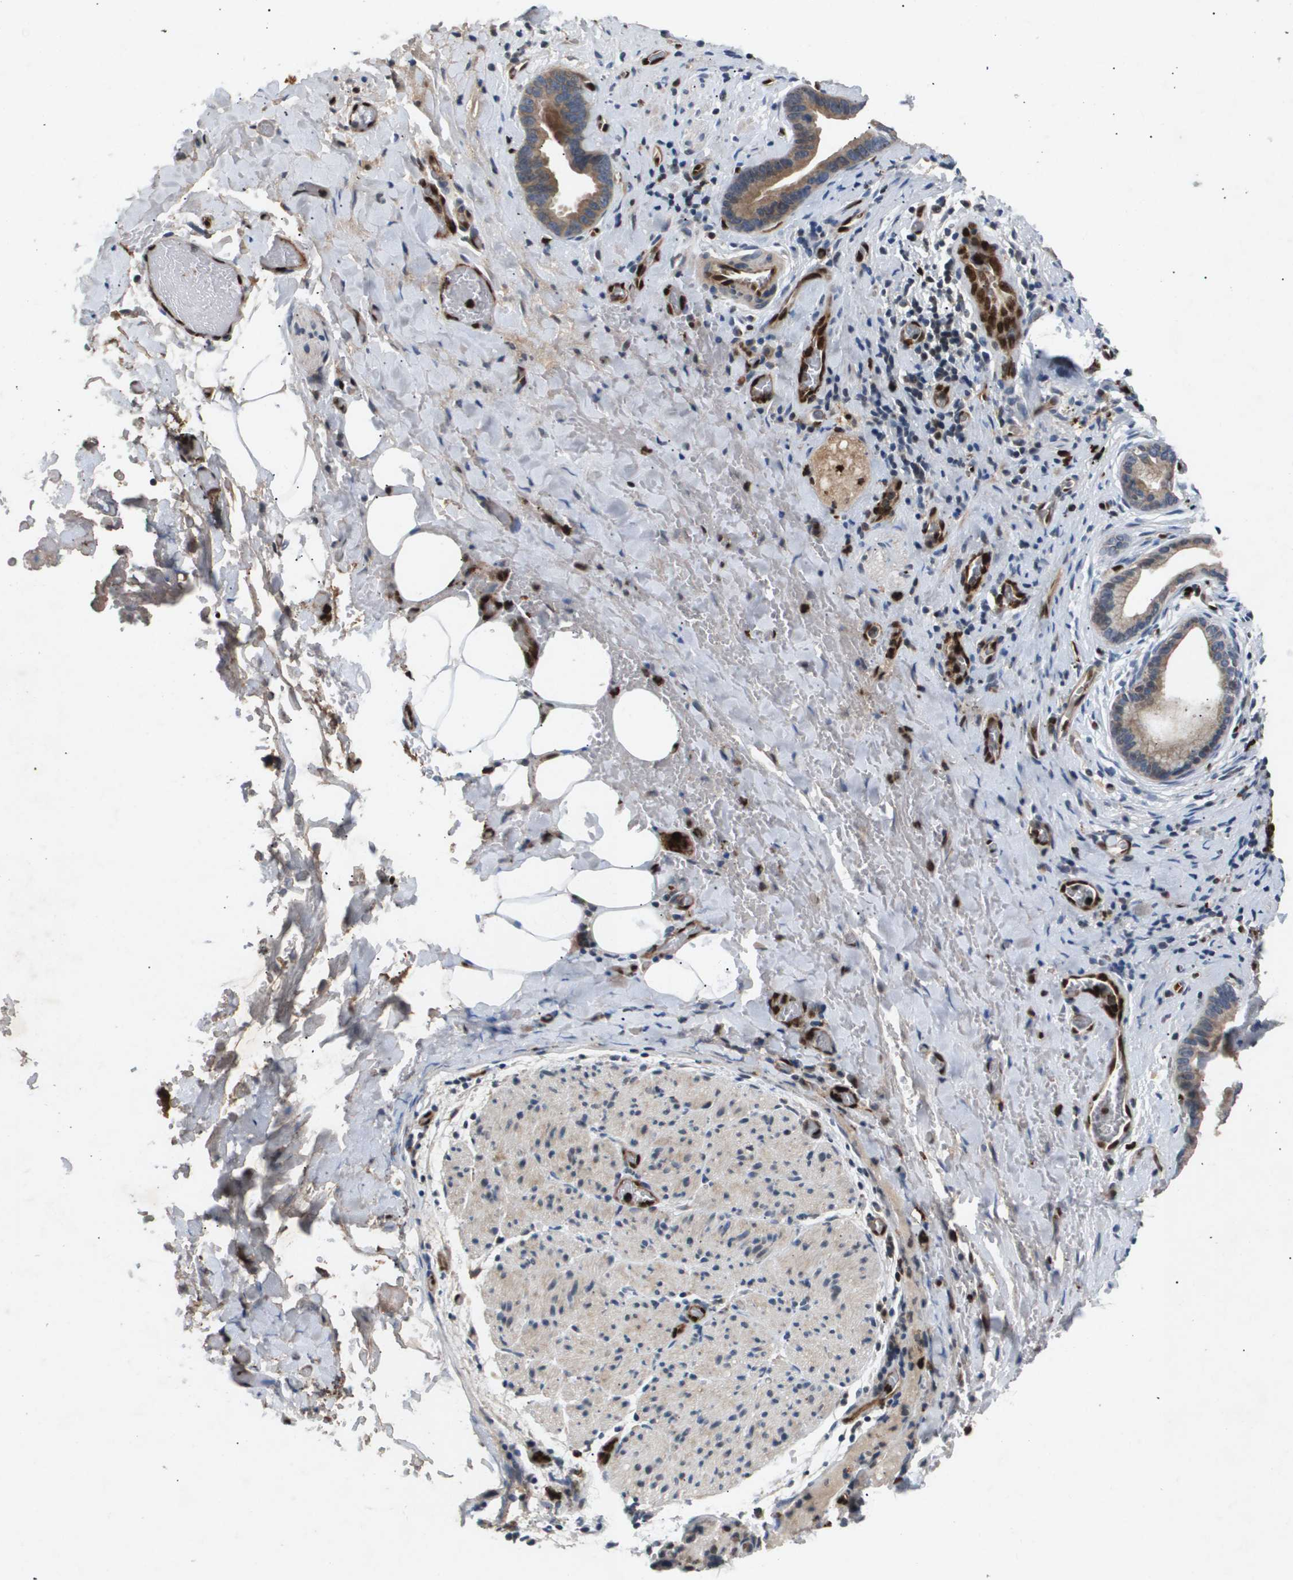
{"staining": {"intensity": "weak", "quantity": "25%-75%", "location": "cytoplasmic/membranous"}, "tissue": "liver cancer", "cell_type": "Tumor cells", "image_type": "cancer", "snomed": [{"axis": "morphology", "description": "Cholangiocarcinoma"}, {"axis": "topography", "description": "Liver"}], "caption": "Immunohistochemical staining of human cholangiocarcinoma (liver) displays weak cytoplasmic/membranous protein positivity in about 25%-75% of tumor cells.", "gene": "ERG", "patient": {"sex": "female", "age": 55}}